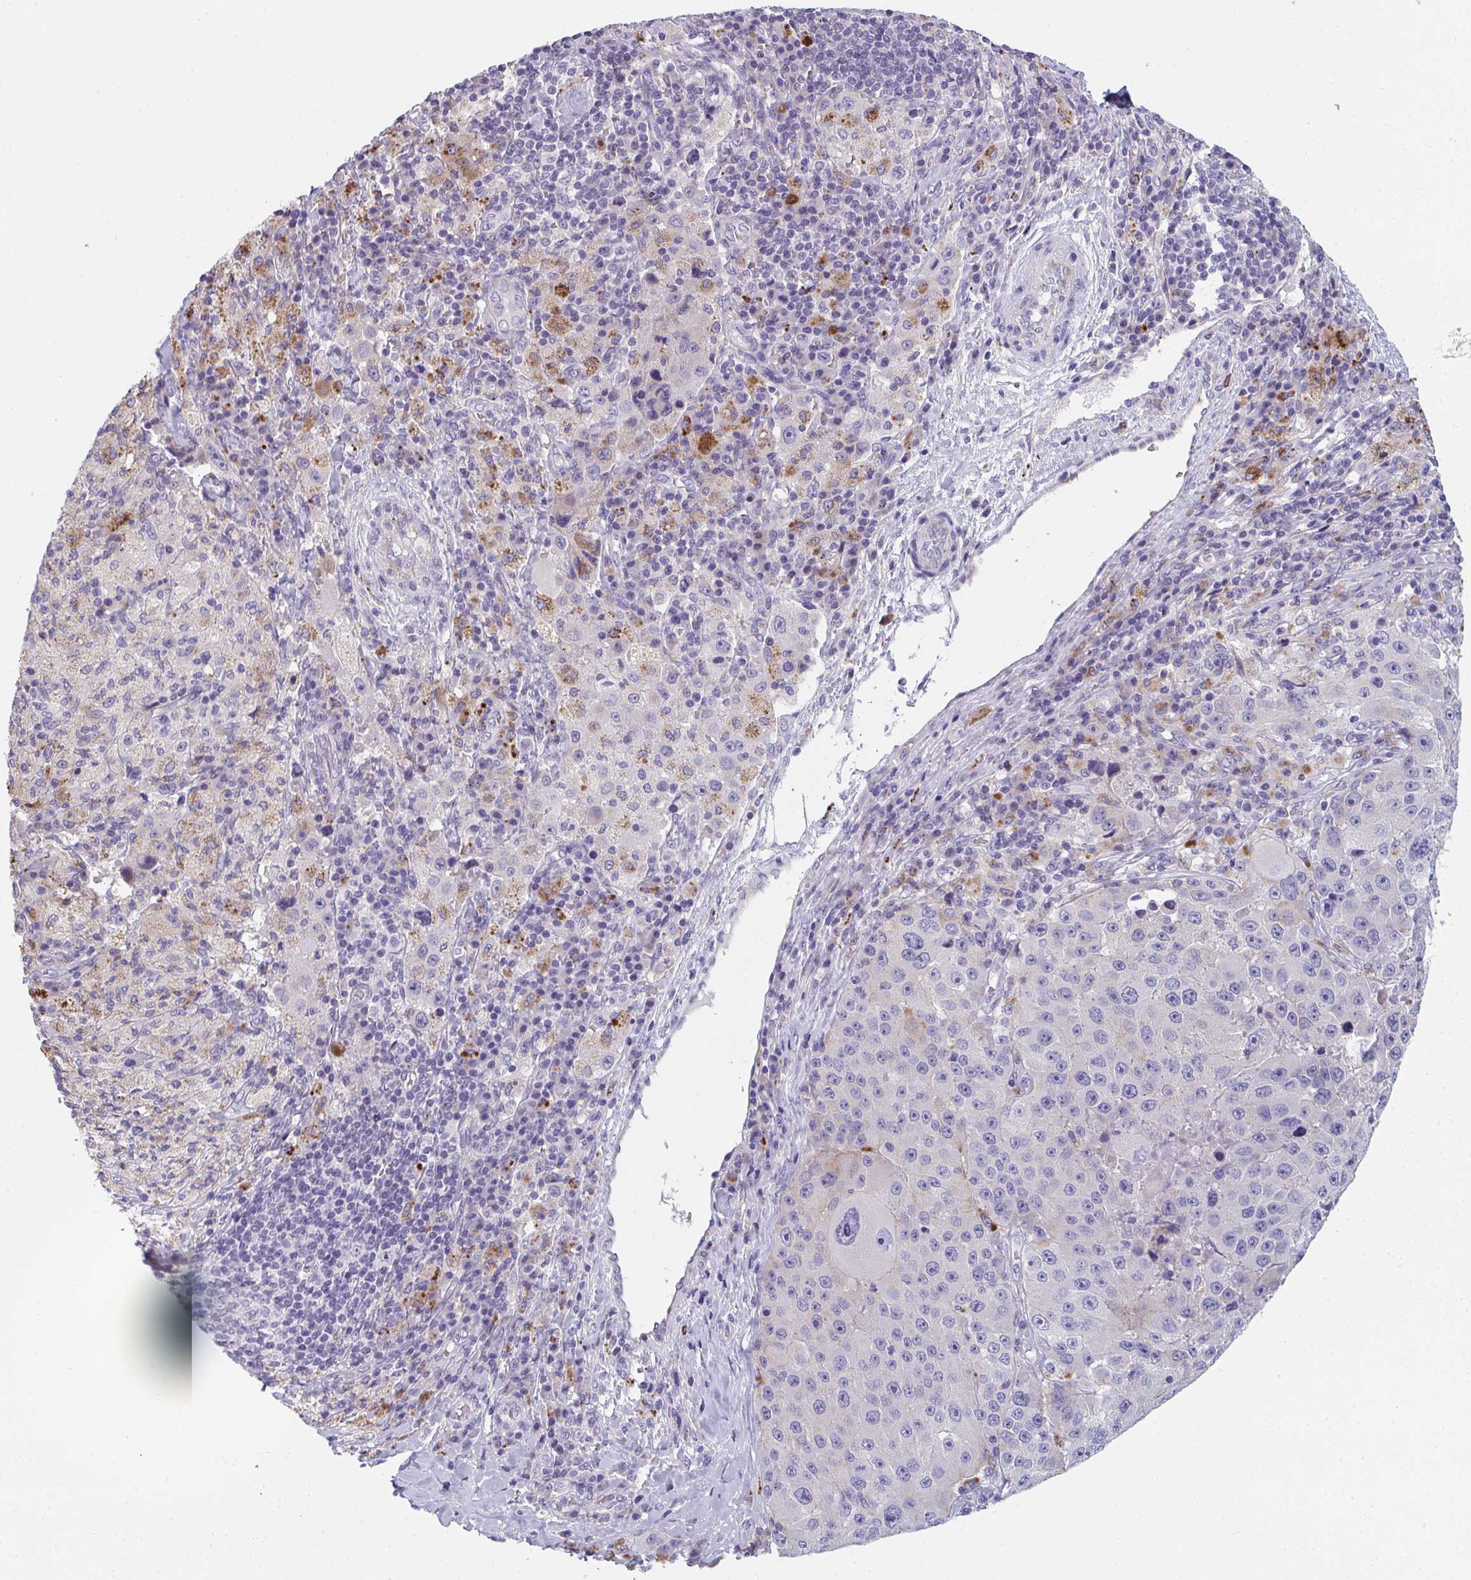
{"staining": {"intensity": "moderate", "quantity": "<25%", "location": "cytoplasmic/membranous"}, "tissue": "melanoma", "cell_type": "Tumor cells", "image_type": "cancer", "snomed": [{"axis": "morphology", "description": "Malignant melanoma, Metastatic site"}, {"axis": "topography", "description": "Lymph node"}], "caption": "This image reveals melanoma stained with immunohistochemistry (IHC) to label a protein in brown. The cytoplasmic/membranous of tumor cells show moderate positivity for the protein. Nuclei are counter-stained blue.", "gene": "EIF1AD", "patient": {"sex": "male", "age": 62}}